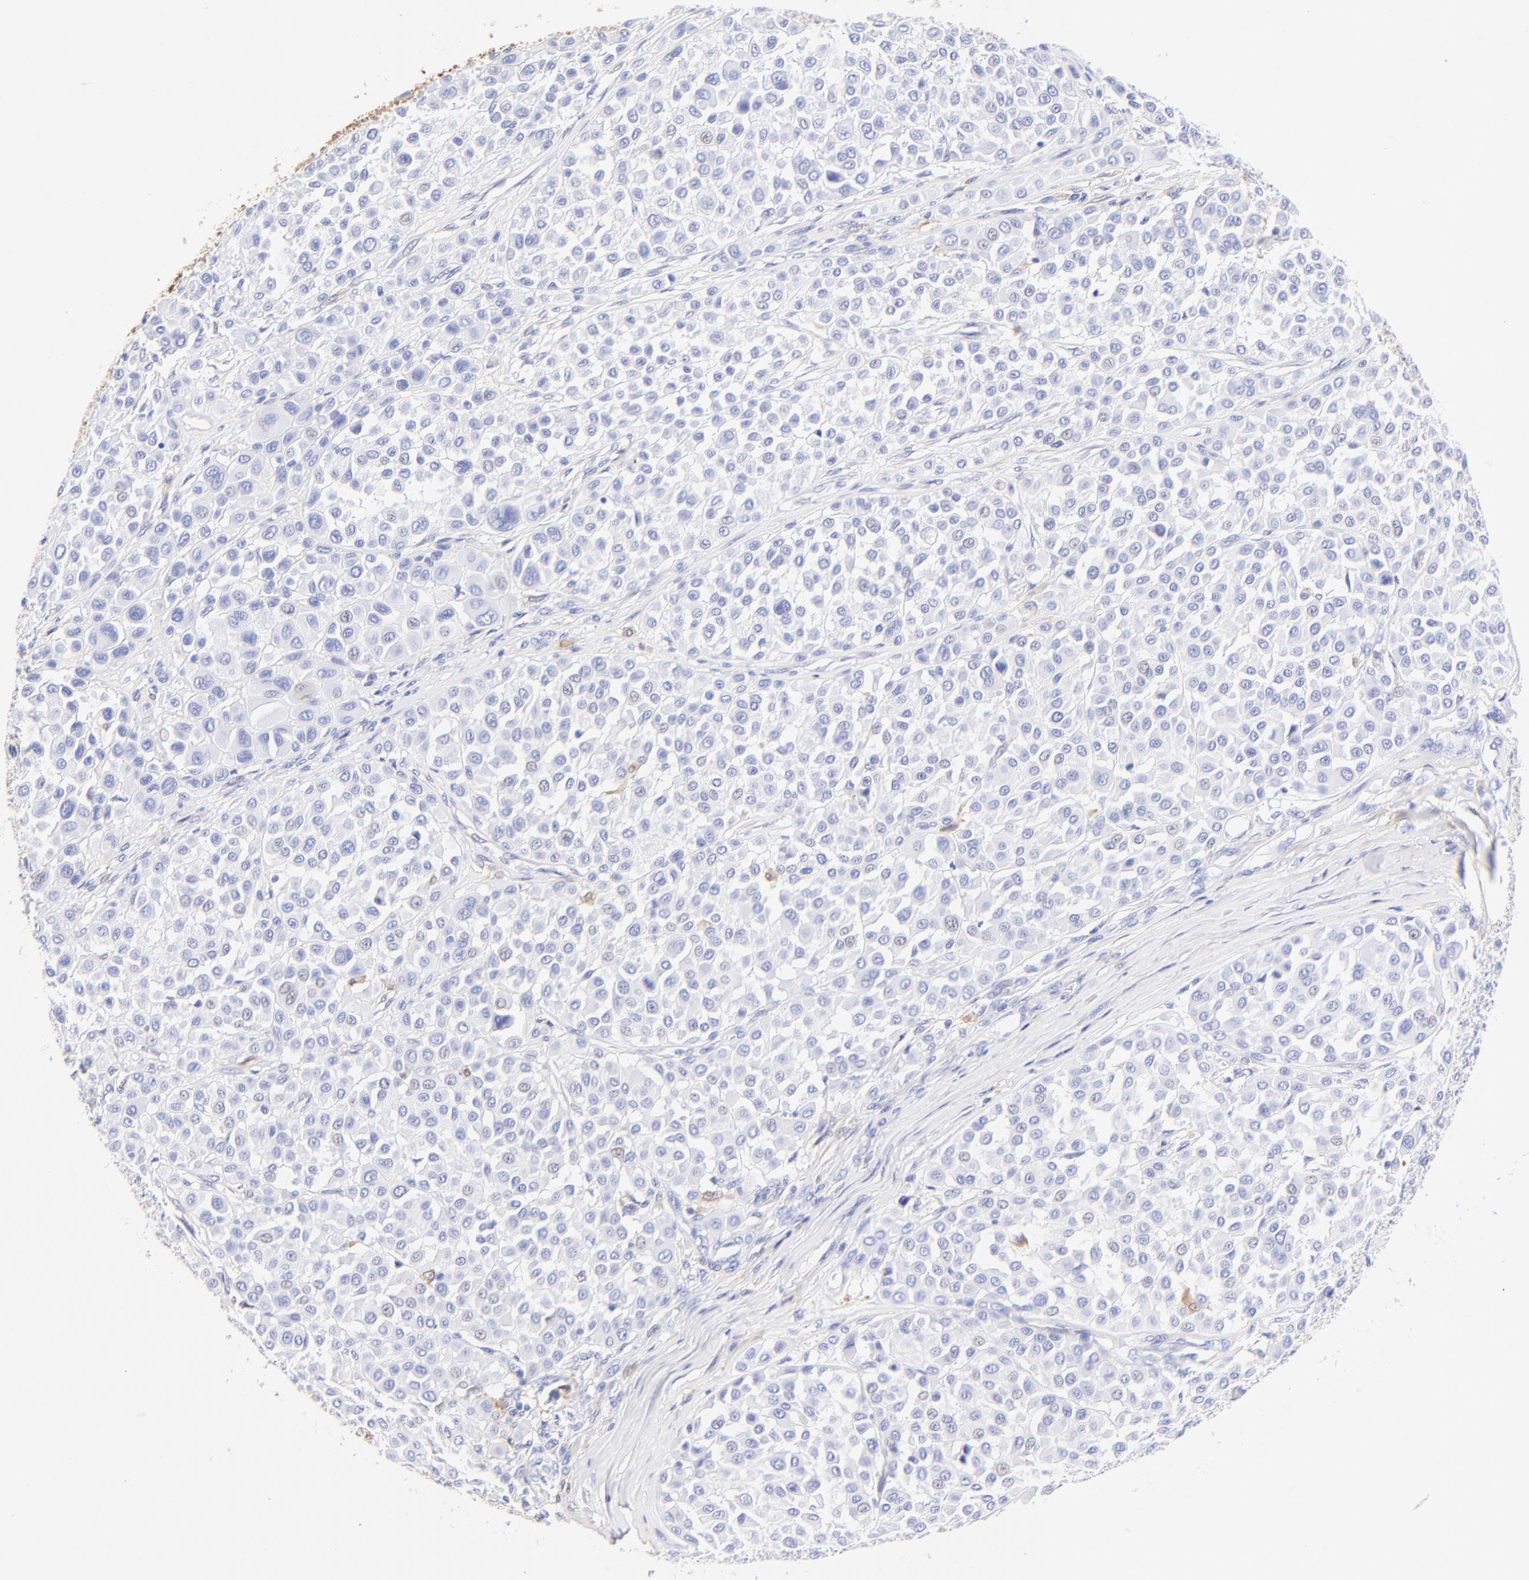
{"staining": {"intensity": "negative", "quantity": "none", "location": "none"}, "tissue": "melanoma", "cell_type": "Tumor cells", "image_type": "cancer", "snomed": [{"axis": "morphology", "description": "Malignant melanoma, Metastatic site"}, {"axis": "topography", "description": "Soft tissue"}], "caption": "This is an IHC micrograph of human malignant melanoma (metastatic site). There is no expression in tumor cells.", "gene": "ALDH1A1", "patient": {"sex": "male", "age": 41}}